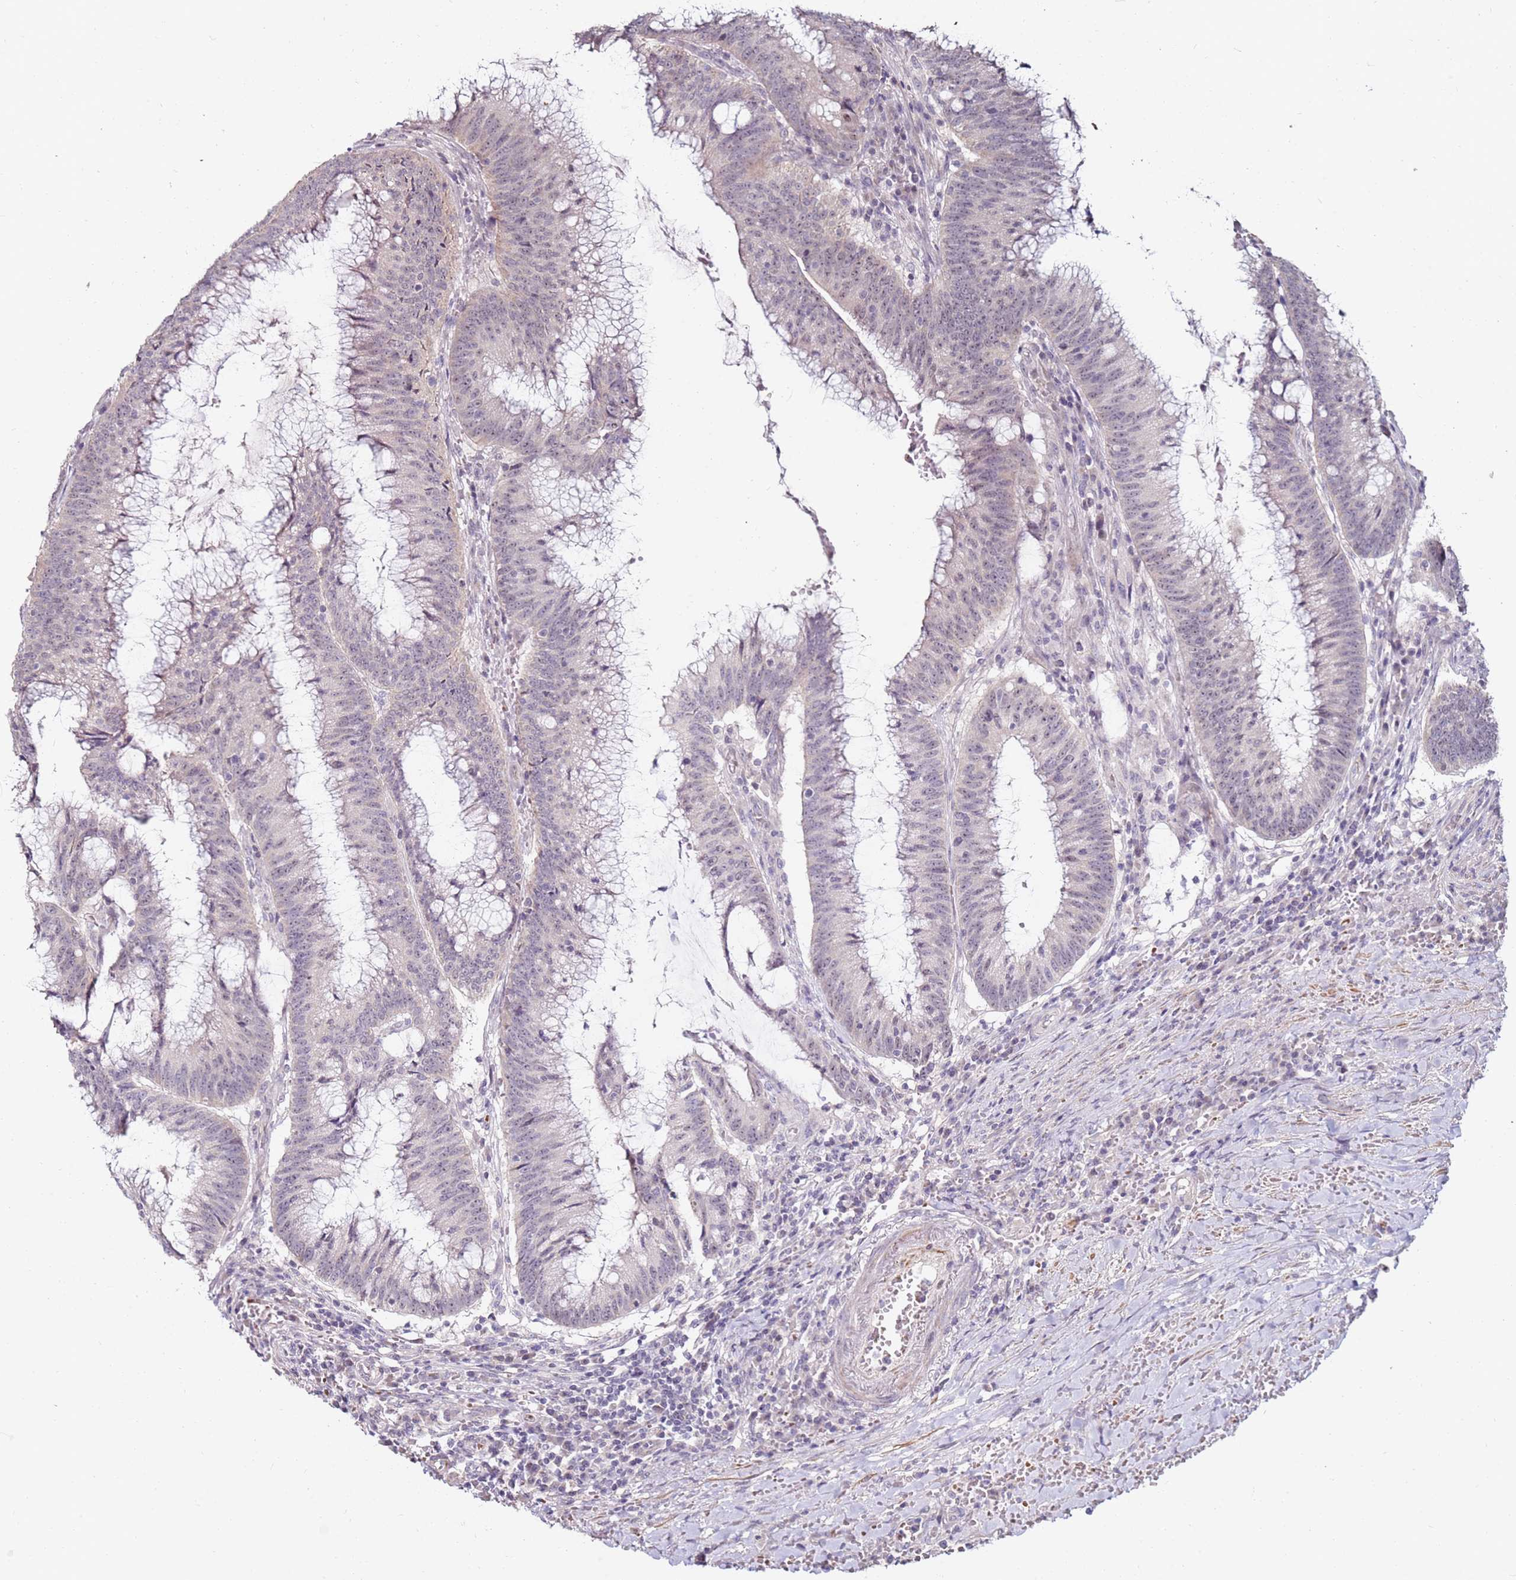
{"staining": {"intensity": "moderate", "quantity": "25%-75%", "location": "nuclear"}, "tissue": "colorectal cancer", "cell_type": "Tumor cells", "image_type": "cancer", "snomed": [{"axis": "morphology", "description": "Adenocarcinoma, NOS"}, {"axis": "topography", "description": "Rectum"}], "caption": "IHC staining of colorectal cancer (adenocarcinoma), which shows medium levels of moderate nuclear staining in approximately 25%-75% of tumor cells indicating moderate nuclear protein expression. The staining was performed using DAB (brown) for protein detection and nuclei were counterstained in hematoxylin (blue).", "gene": "RARS2", "patient": {"sex": "female", "age": 77}}